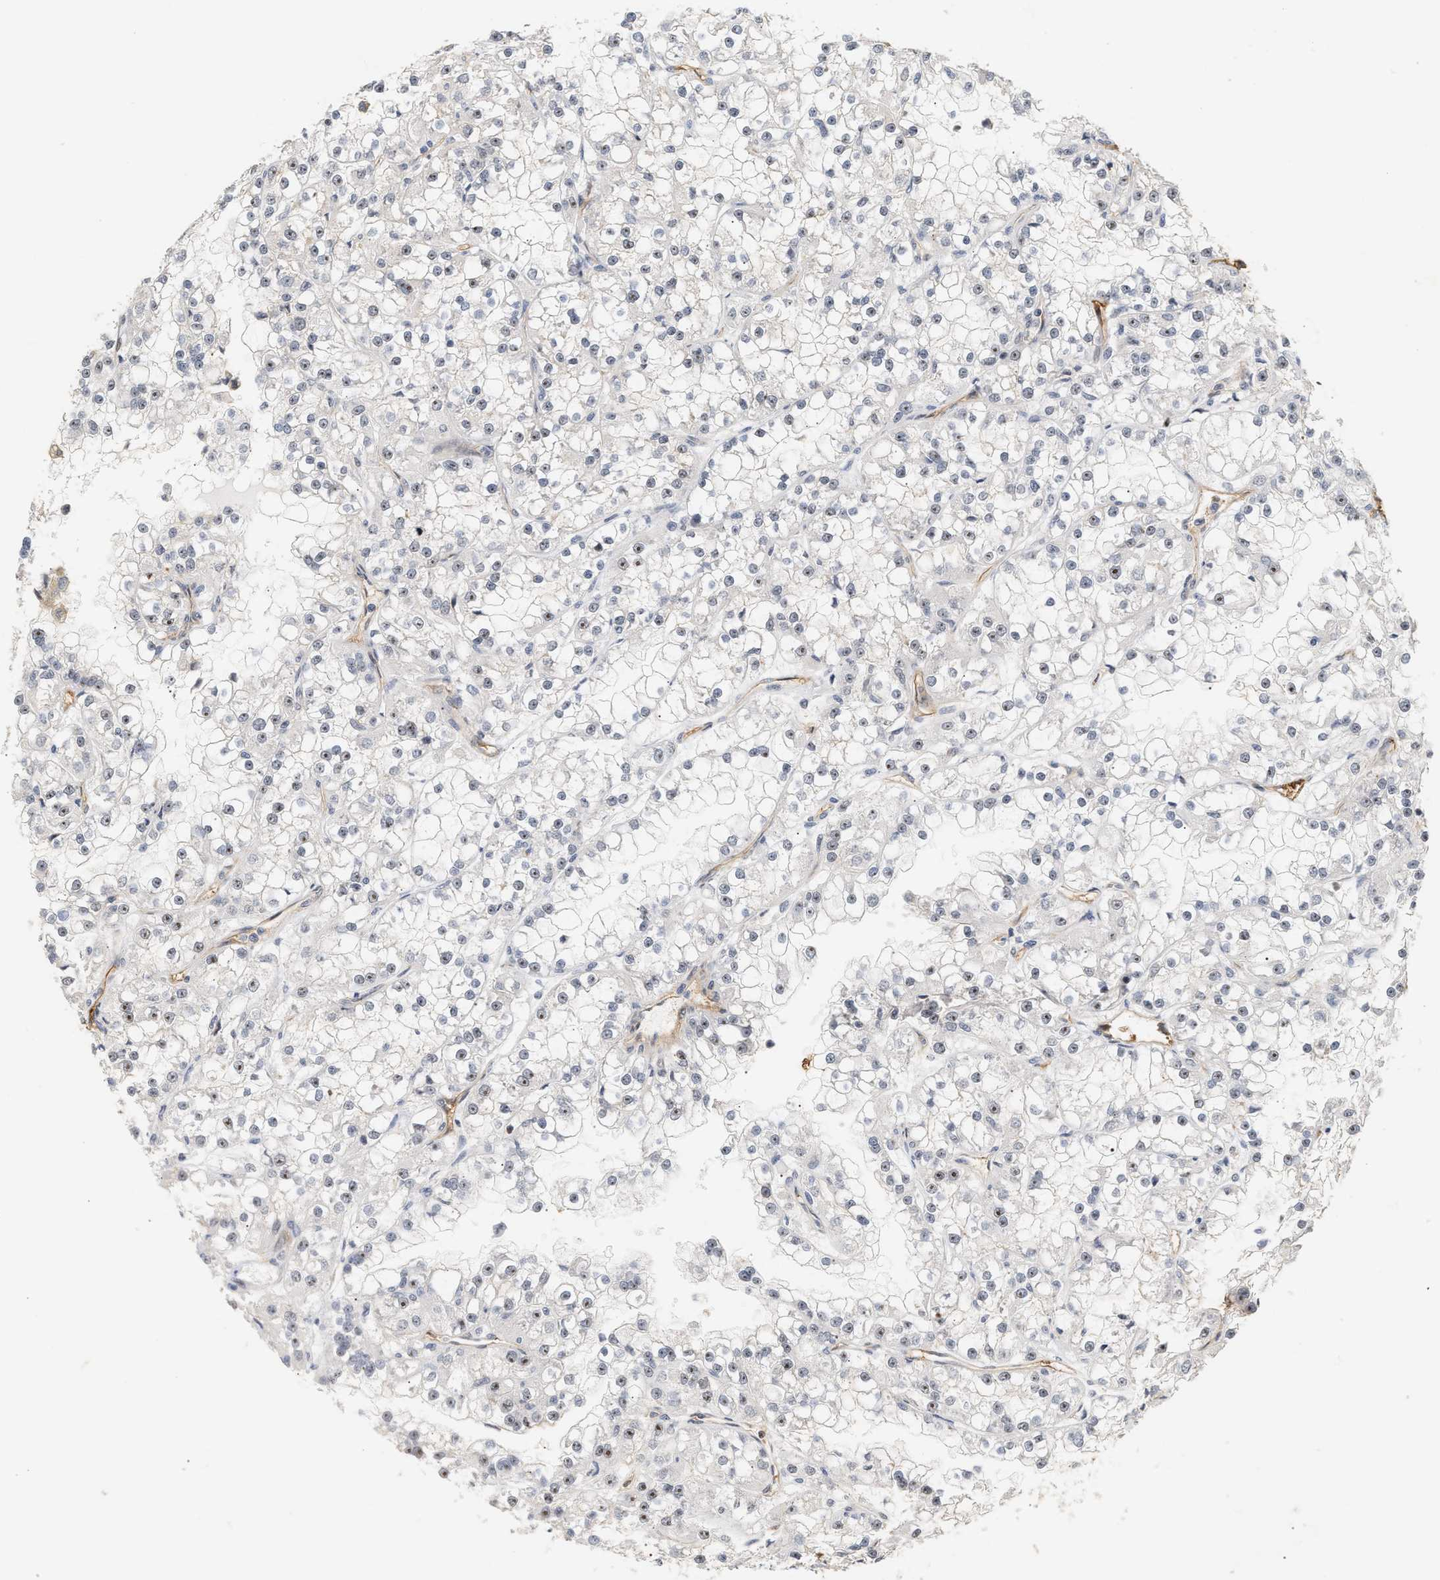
{"staining": {"intensity": "moderate", "quantity": "25%-75%", "location": "nuclear"}, "tissue": "renal cancer", "cell_type": "Tumor cells", "image_type": "cancer", "snomed": [{"axis": "morphology", "description": "Adenocarcinoma, NOS"}, {"axis": "topography", "description": "Kidney"}], "caption": "IHC histopathology image of neoplastic tissue: human renal adenocarcinoma stained using IHC reveals medium levels of moderate protein expression localized specifically in the nuclear of tumor cells, appearing as a nuclear brown color.", "gene": "PLXND1", "patient": {"sex": "female", "age": 52}}